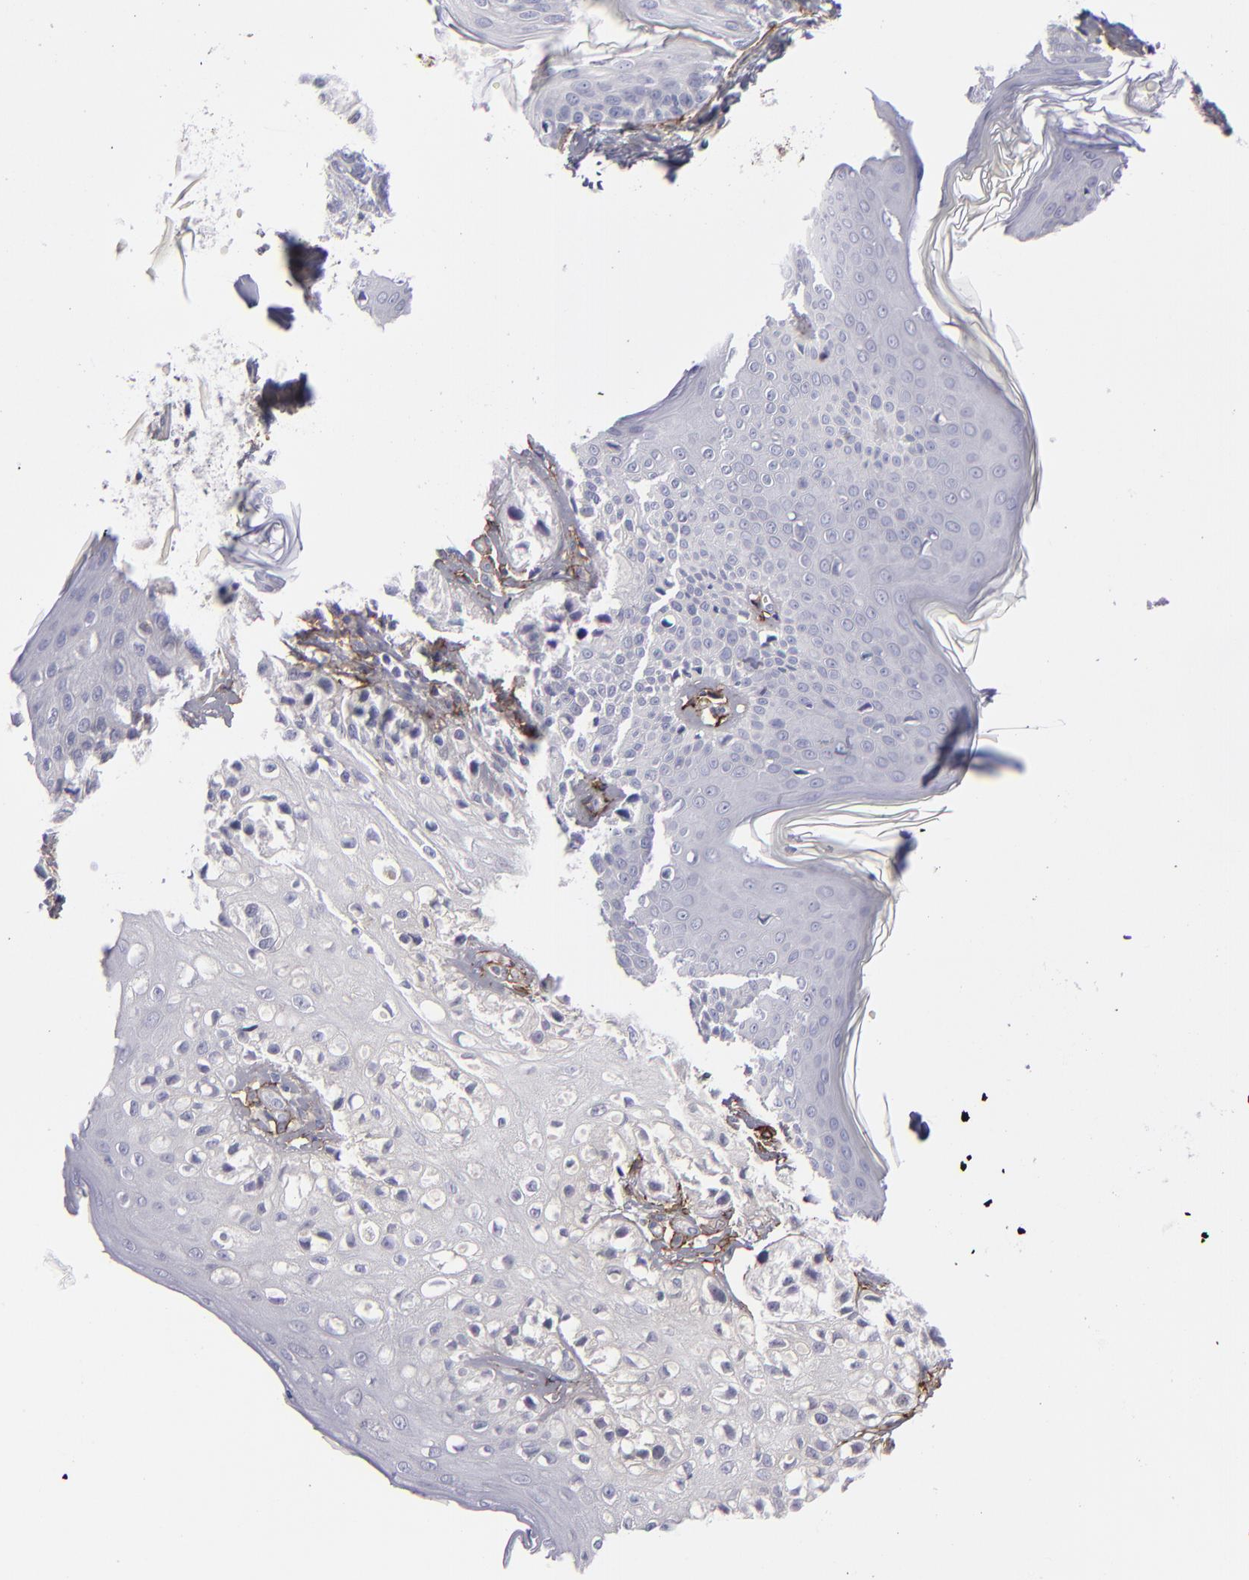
{"staining": {"intensity": "negative", "quantity": "none", "location": "none"}, "tissue": "melanoma", "cell_type": "Tumor cells", "image_type": "cancer", "snomed": [{"axis": "morphology", "description": "Malignant melanoma, NOS"}, {"axis": "topography", "description": "Skin"}], "caption": "Immunohistochemistry photomicrograph of human melanoma stained for a protein (brown), which demonstrates no staining in tumor cells.", "gene": "ANPEP", "patient": {"sex": "male", "age": 23}}